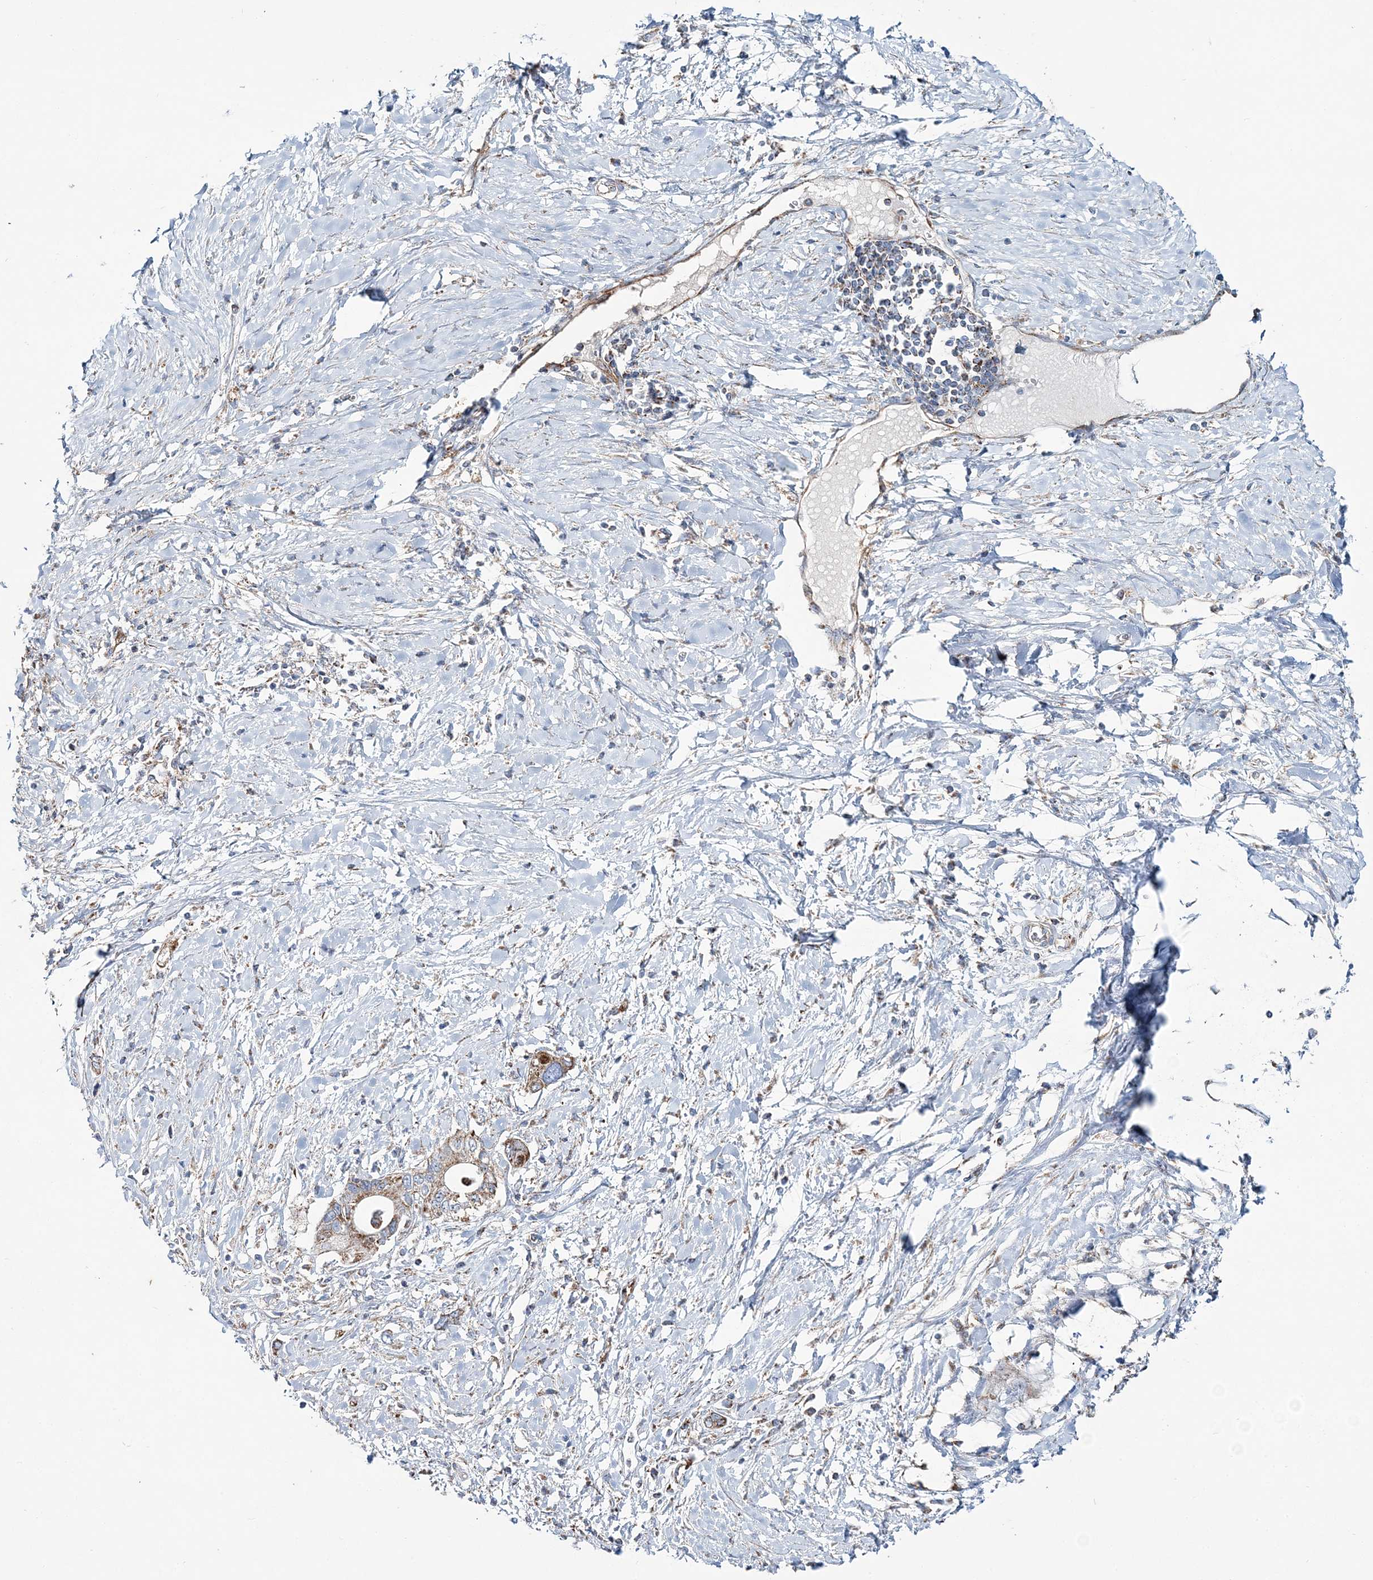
{"staining": {"intensity": "moderate", "quantity": ">75%", "location": "cytoplasmic/membranous"}, "tissue": "pancreatic cancer", "cell_type": "Tumor cells", "image_type": "cancer", "snomed": [{"axis": "morphology", "description": "Normal tissue, NOS"}, {"axis": "morphology", "description": "Adenocarcinoma, NOS"}, {"axis": "topography", "description": "Pancreas"}, {"axis": "topography", "description": "Peripheral nerve tissue"}], "caption": "Moderate cytoplasmic/membranous protein expression is appreciated in about >75% of tumor cells in pancreatic cancer (adenocarcinoma).", "gene": "ARHGAP6", "patient": {"sex": "male", "age": 59}}